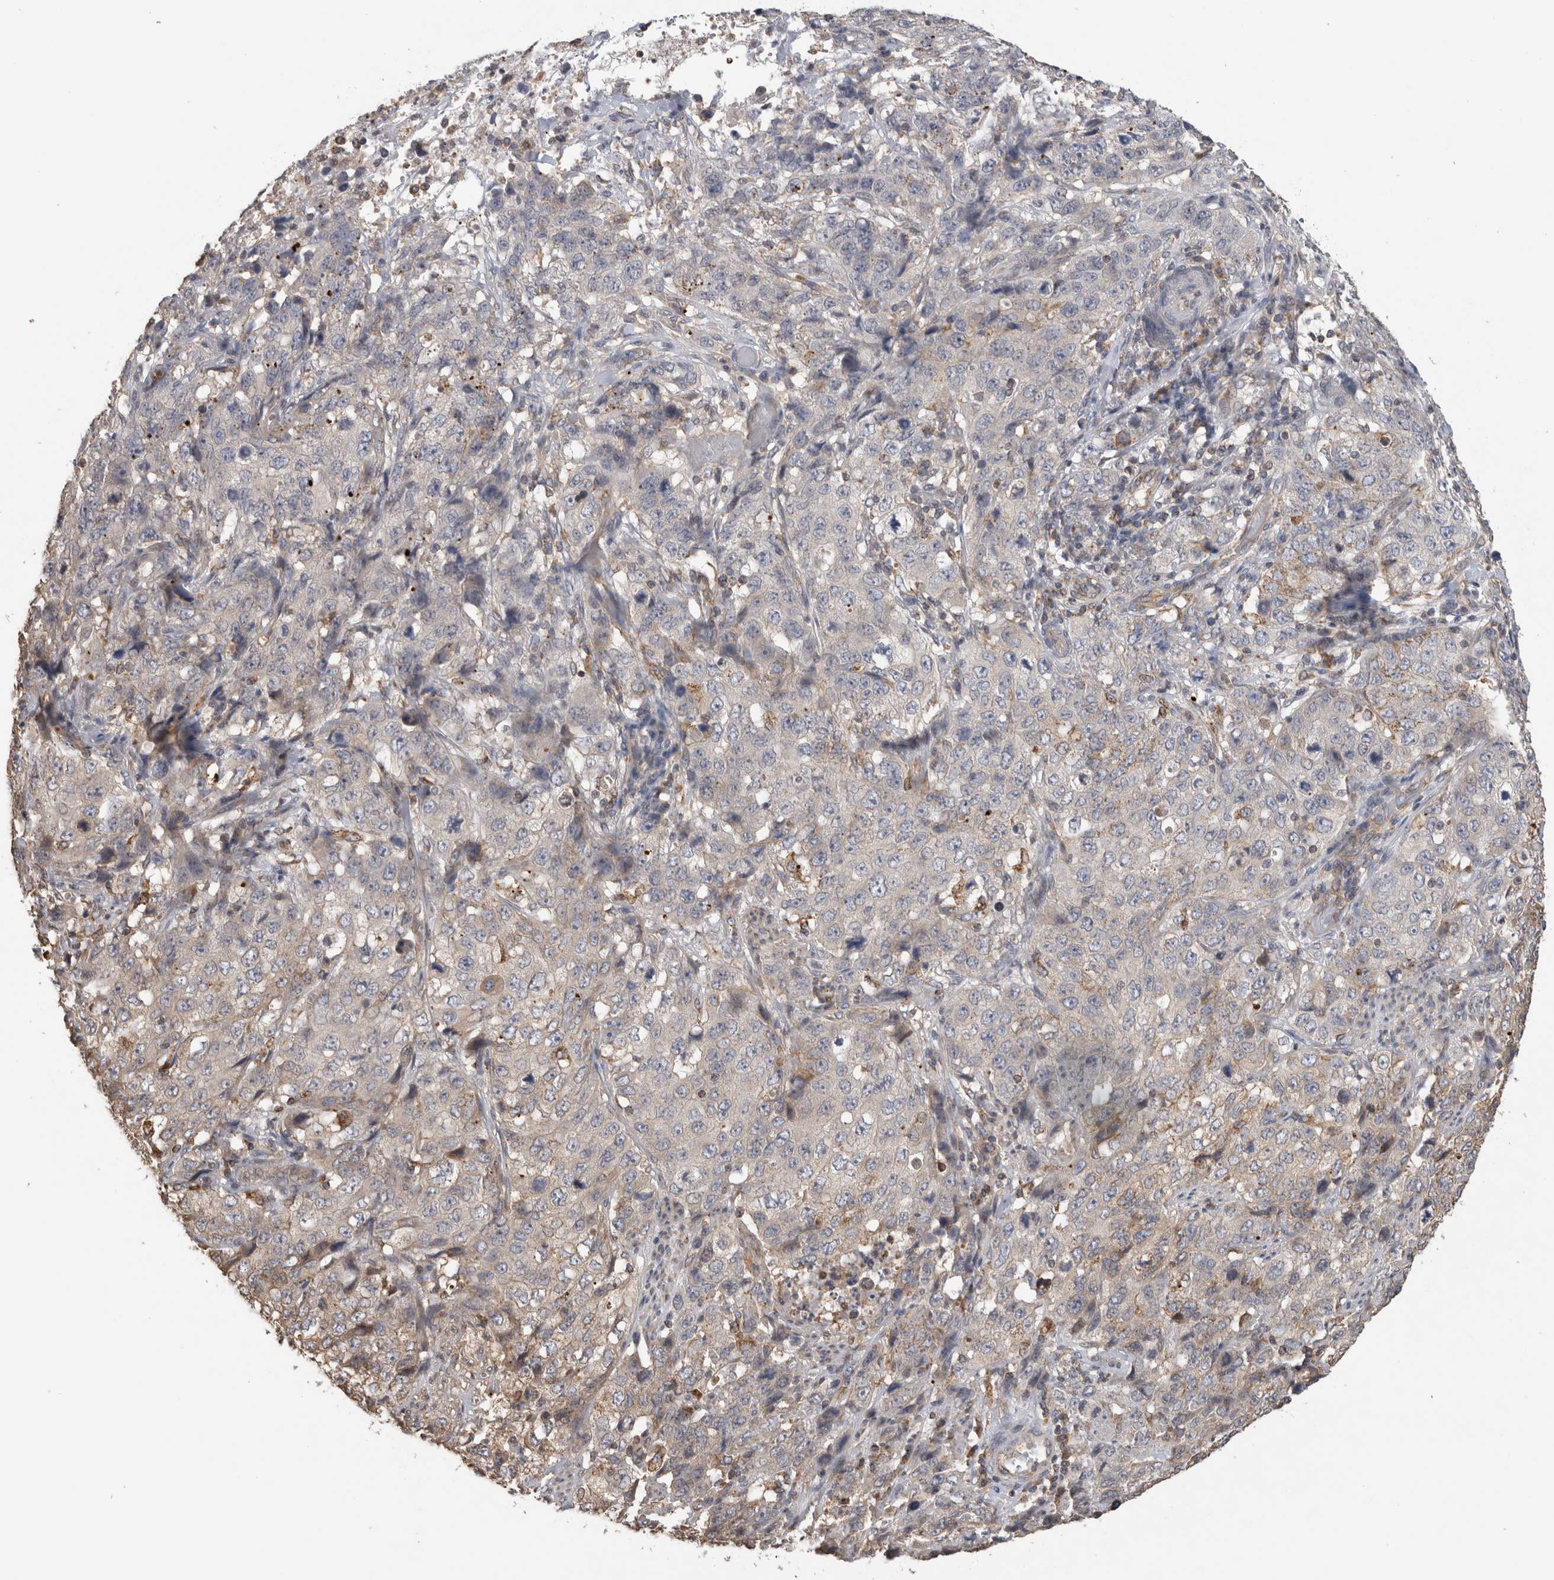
{"staining": {"intensity": "strong", "quantity": "<25%", "location": "cytoplasmic/membranous"}, "tissue": "stomach cancer", "cell_type": "Tumor cells", "image_type": "cancer", "snomed": [{"axis": "morphology", "description": "Adenocarcinoma, NOS"}, {"axis": "topography", "description": "Stomach"}], "caption": "A micrograph of stomach cancer (adenocarcinoma) stained for a protein shows strong cytoplasmic/membranous brown staining in tumor cells.", "gene": "IMMP2L", "patient": {"sex": "male", "age": 48}}